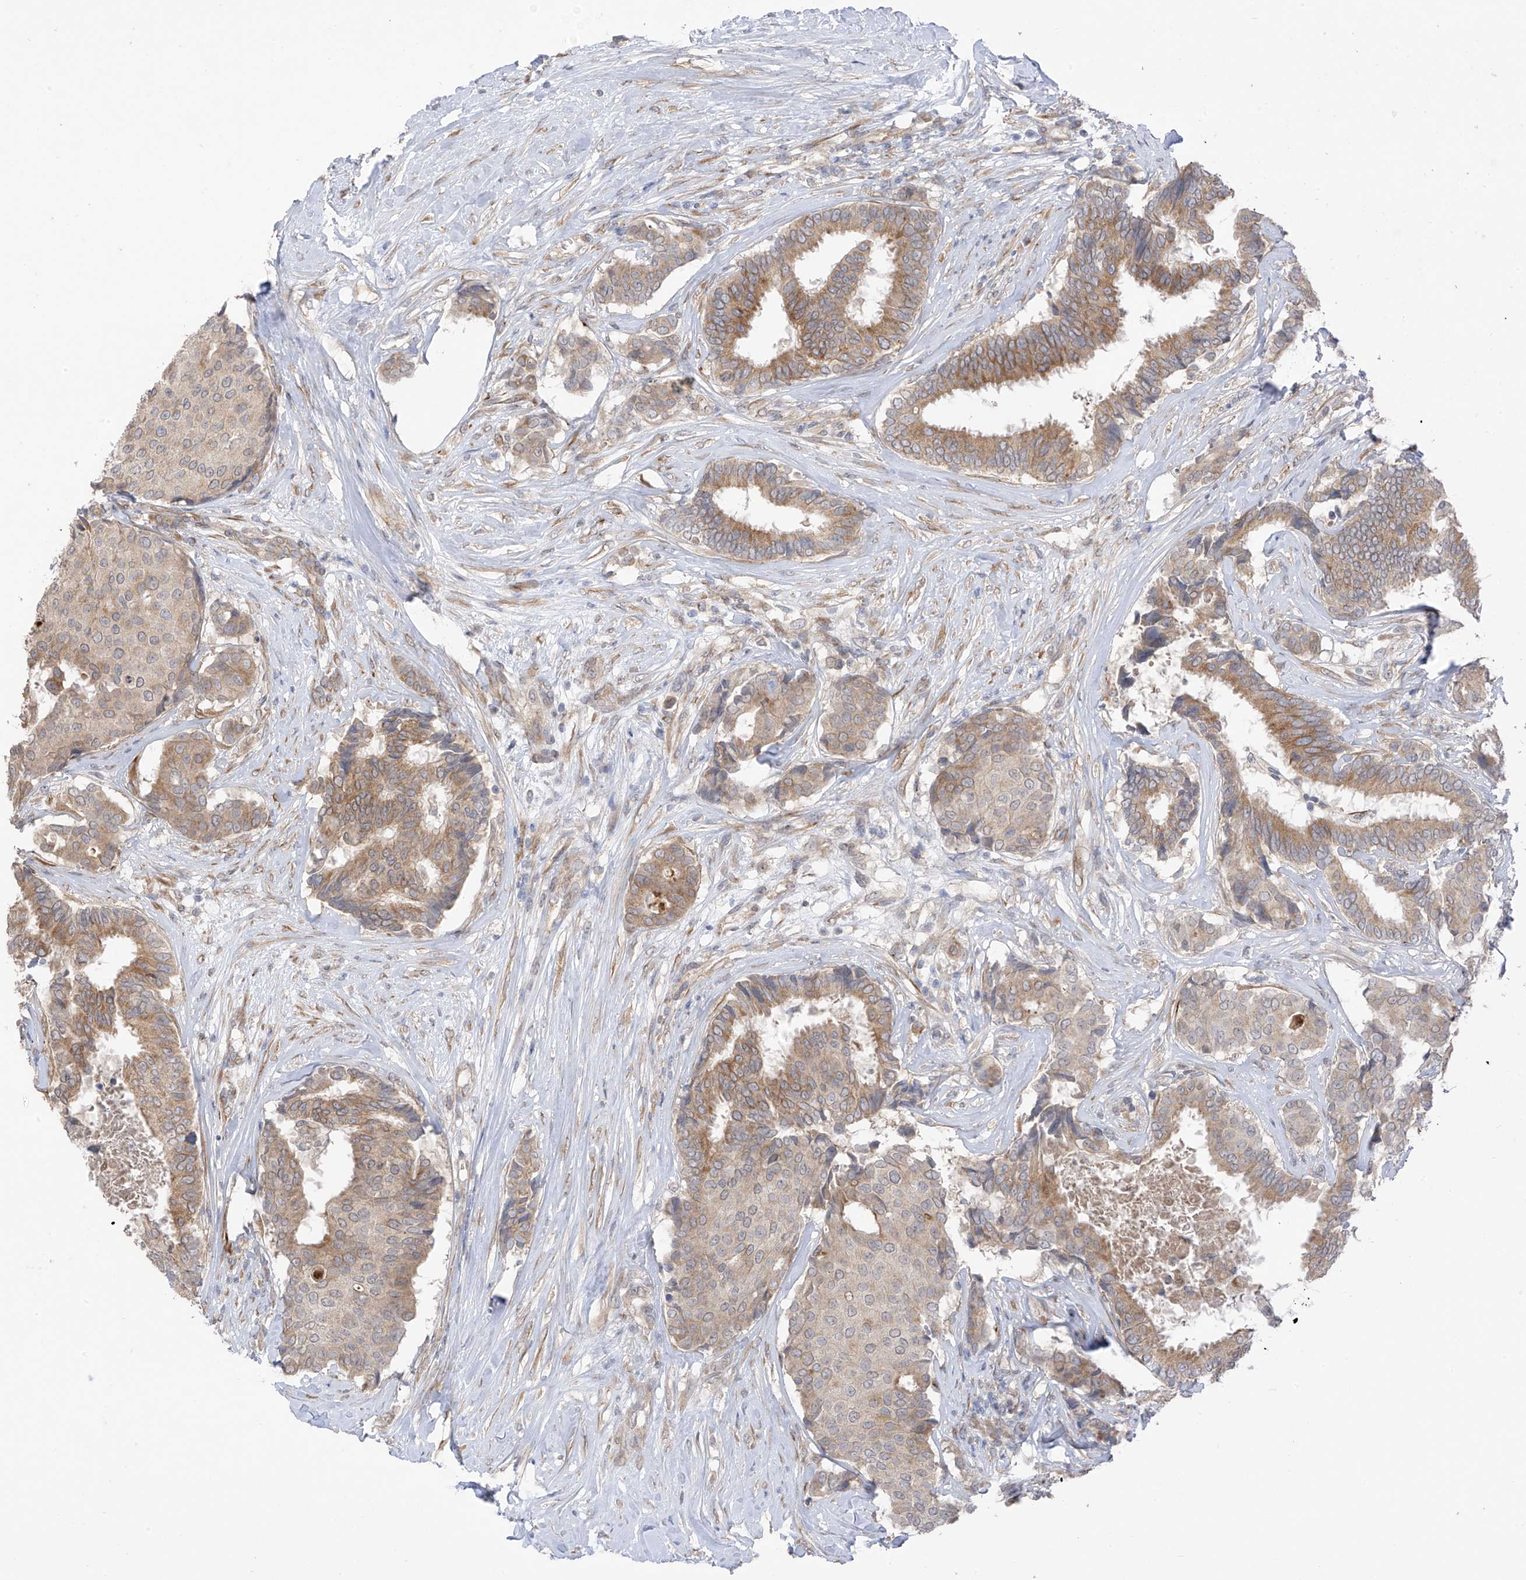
{"staining": {"intensity": "moderate", "quantity": ">75%", "location": "cytoplasmic/membranous"}, "tissue": "breast cancer", "cell_type": "Tumor cells", "image_type": "cancer", "snomed": [{"axis": "morphology", "description": "Duct carcinoma"}, {"axis": "topography", "description": "Breast"}], "caption": "Brown immunohistochemical staining in human breast cancer (intraductal carcinoma) displays moderate cytoplasmic/membranous expression in approximately >75% of tumor cells. The staining was performed using DAB to visualize the protein expression in brown, while the nuclei were stained in blue with hematoxylin (Magnification: 20x).", "gene": "NALCN", "patient": {"sex": "female", "age": 75}}